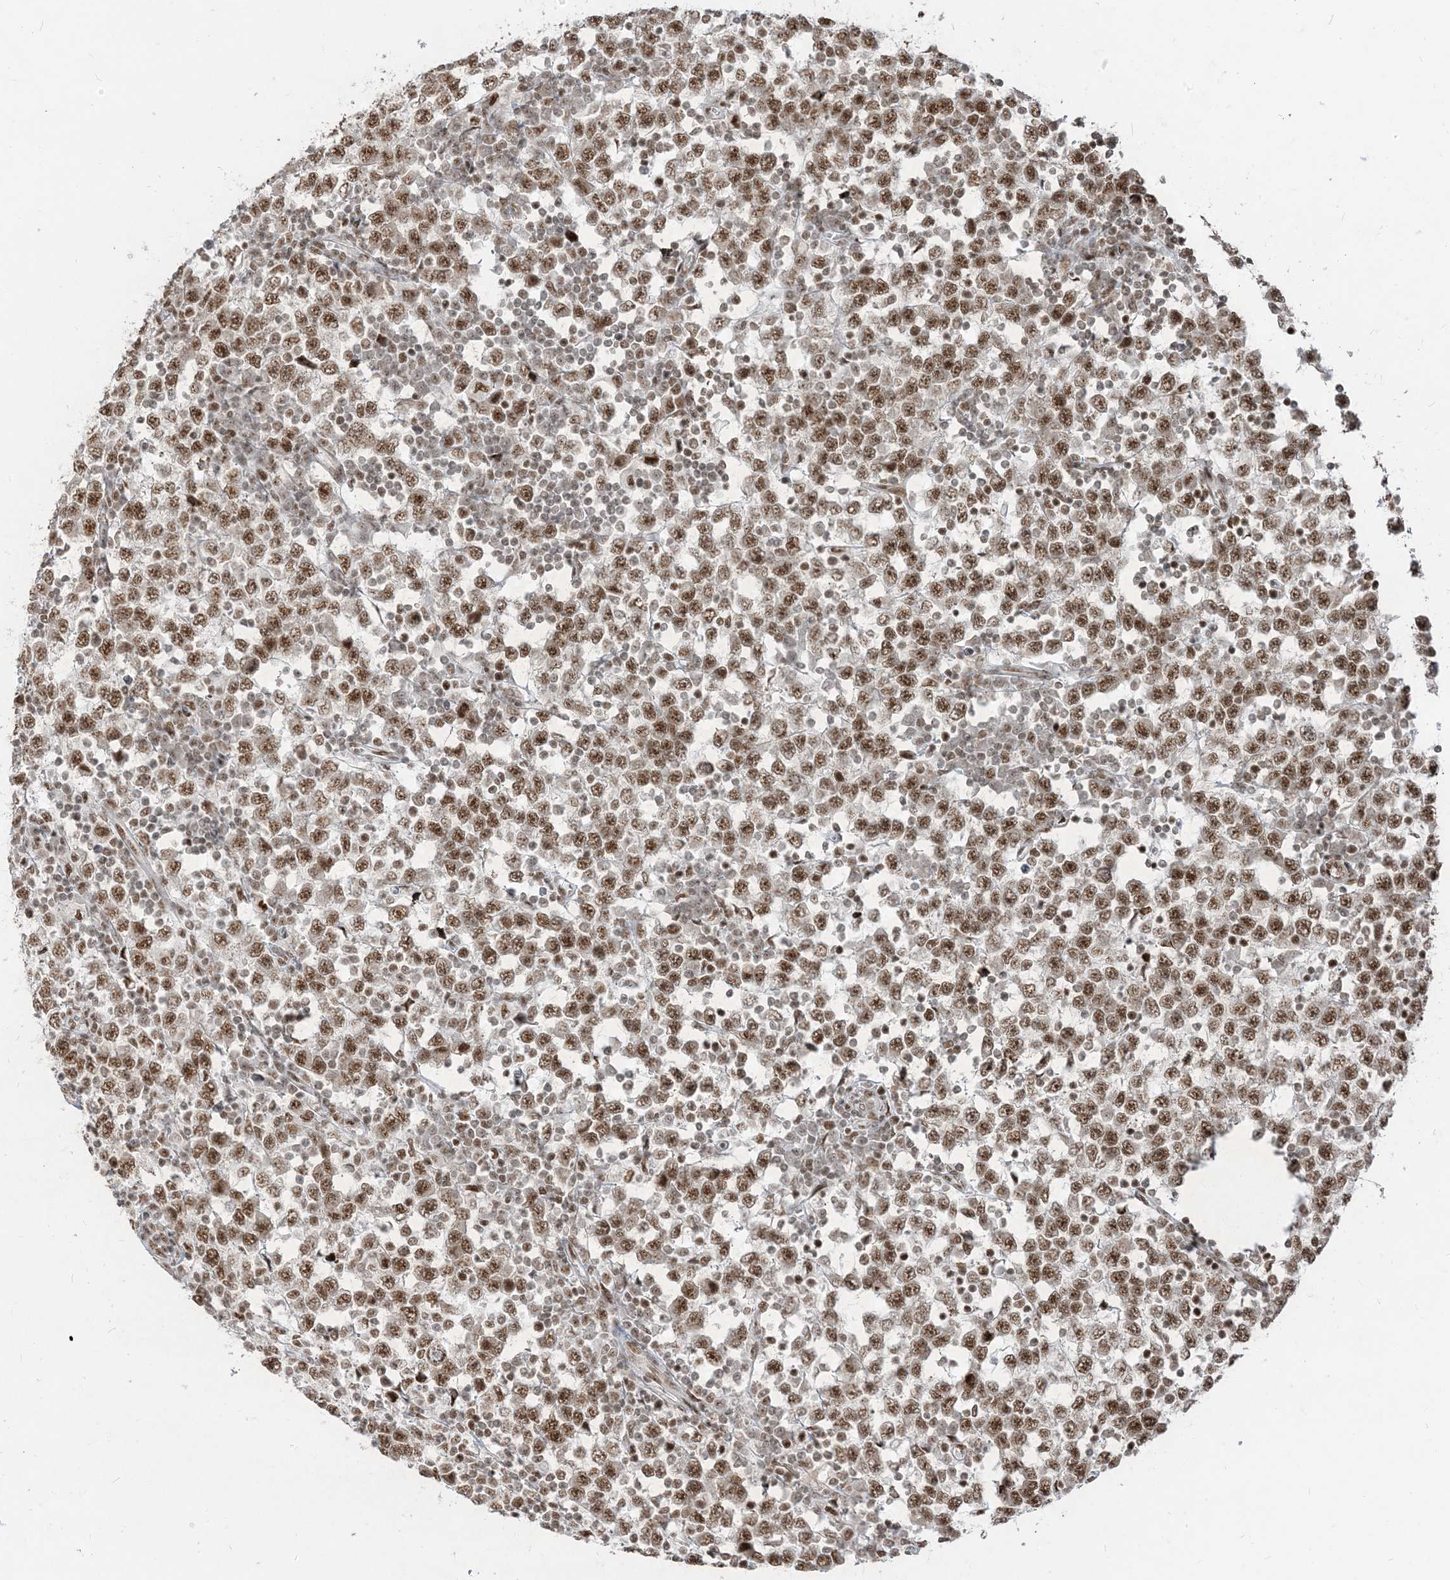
{"staining": {"intensity": "moderate", "quantity": ">75%", "location": "nuclear"}, "tissue": "testis cancer", "cell_type": "Tumor cells", "image_type": "cancer", "snomed": [{"axis": "morphology", "description": "Seminoma, NOS"}, {"axis": "topography", "description": "Testis"}], "caption": "This is an image of immunohistochemistry (IHC) staining of seminoma (testis), which shows moderate staining in the nuclear of tumor cells.", "gene": "ARGLU1", "patient": {"sex": "male", "age": 65}}